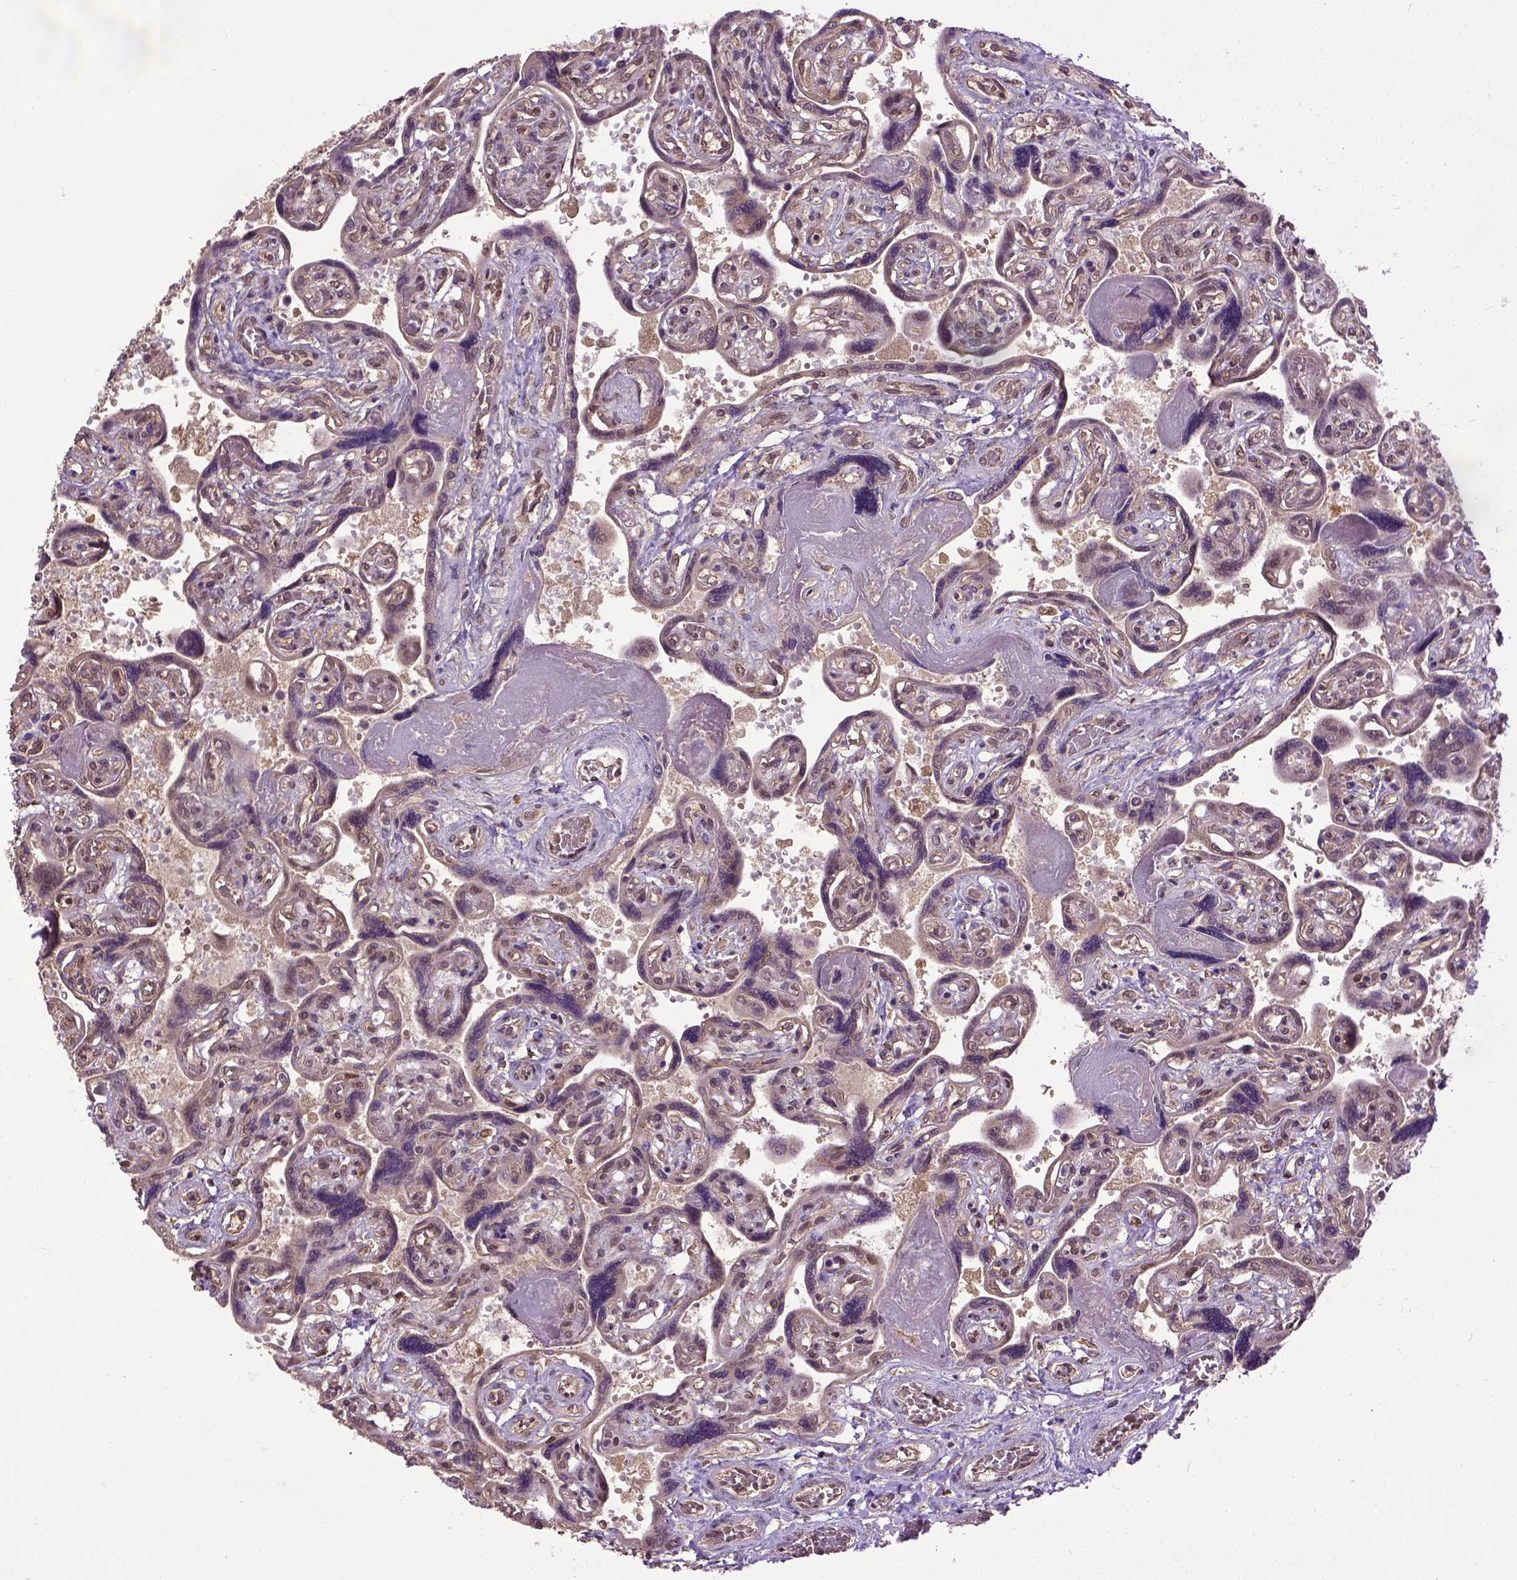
{"staining": {"intensity": "moderate", "quantity": ">75%", "location": "cytoplasmic/membranous,nuclear"}, "tissue": "placenta", "cell_type": "Decidual cells", "image_type": "normal", "snomed": [{"axis": "morphology", "description": "Normal tissue, NOS"}, {"axis": "topography", "description": "Placenta"}], "caption": "Placenta was stained to show a protein in brown. There is medium levels of moderate cytoplasmic/membranous,nuclear positivity in about >75% of decidual cells. The staining is performed using DAB brown chromogen to label protein expression. The nuclei are counter-stained blue using hematoxylin.", "gene": "UBA3", "patient": {"sex": "female", "age": 32}}